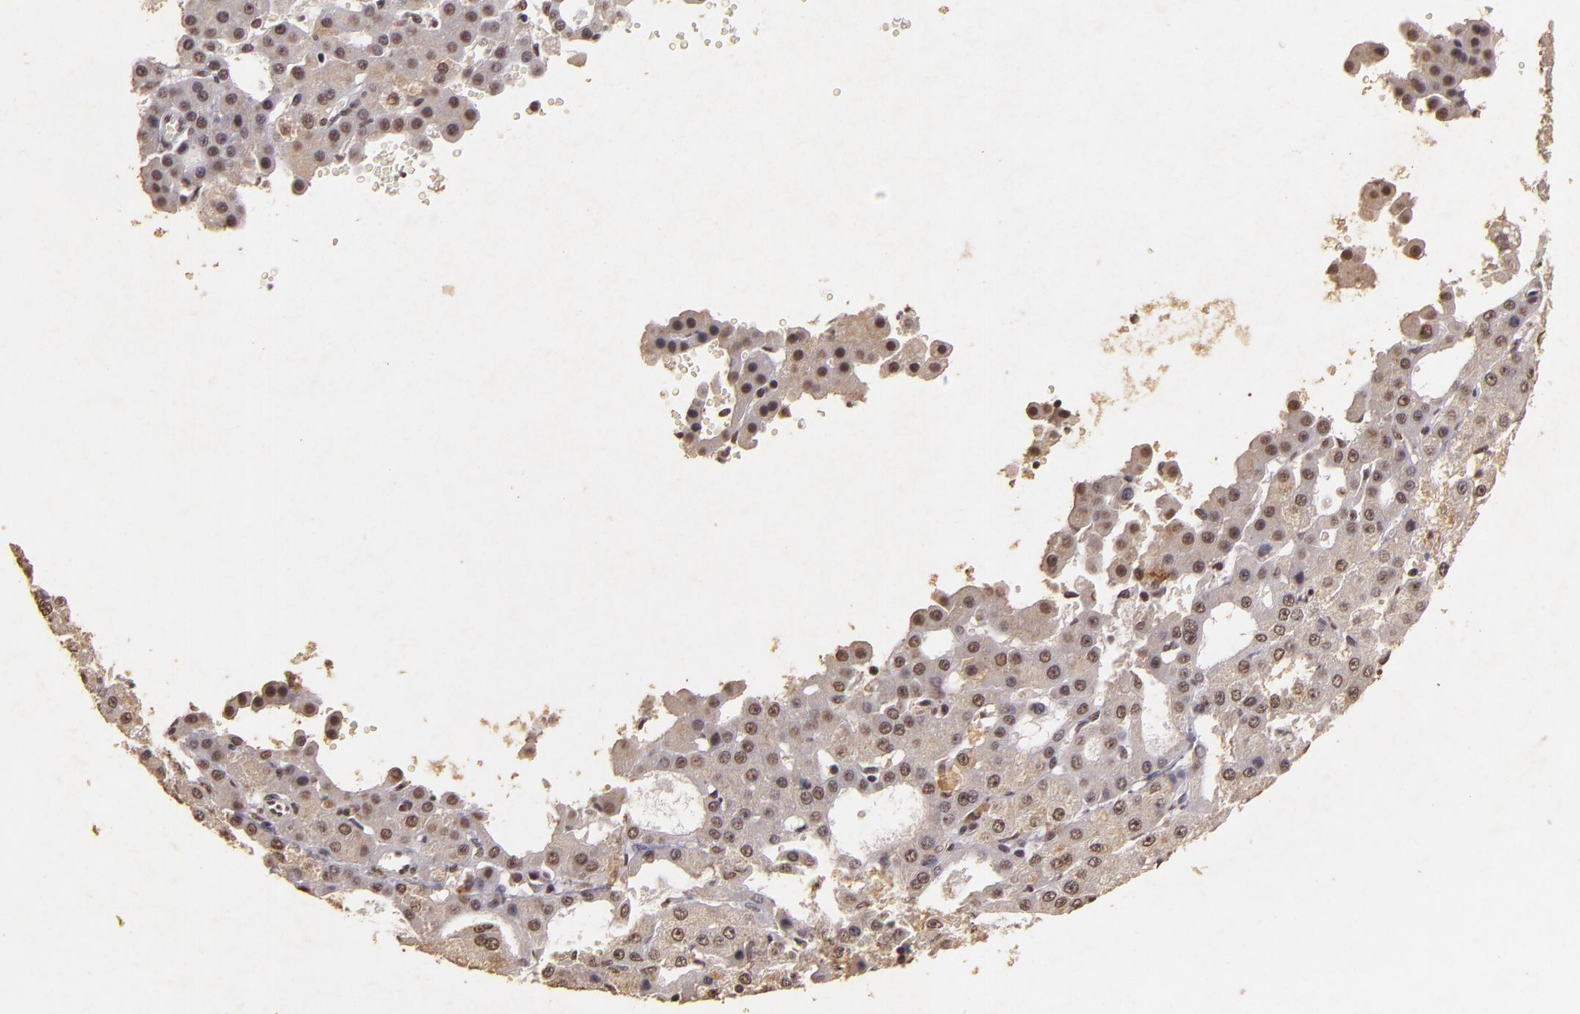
{"staining": {"intensity": "weak", "quantity": "25%-75%", "location": "nuclear"}, "tissue": "liver cancer", "cell_type": "Tumor cells", "image_type": "cancer", "snomed": [{"axis": "morphology", "description": "Carcinoma, Hepatocellular, NOS"}, {"axis": "topography", "description": "Liver"}], "caption": "Protein expression by immunohistochemistry shows weak nuclear staining in about 25%-75% of tumor cells in liver cancer (hepatocellular carcinoma).", "gene": "CBX3", "patient": {"sex": "male", "age": 47}}